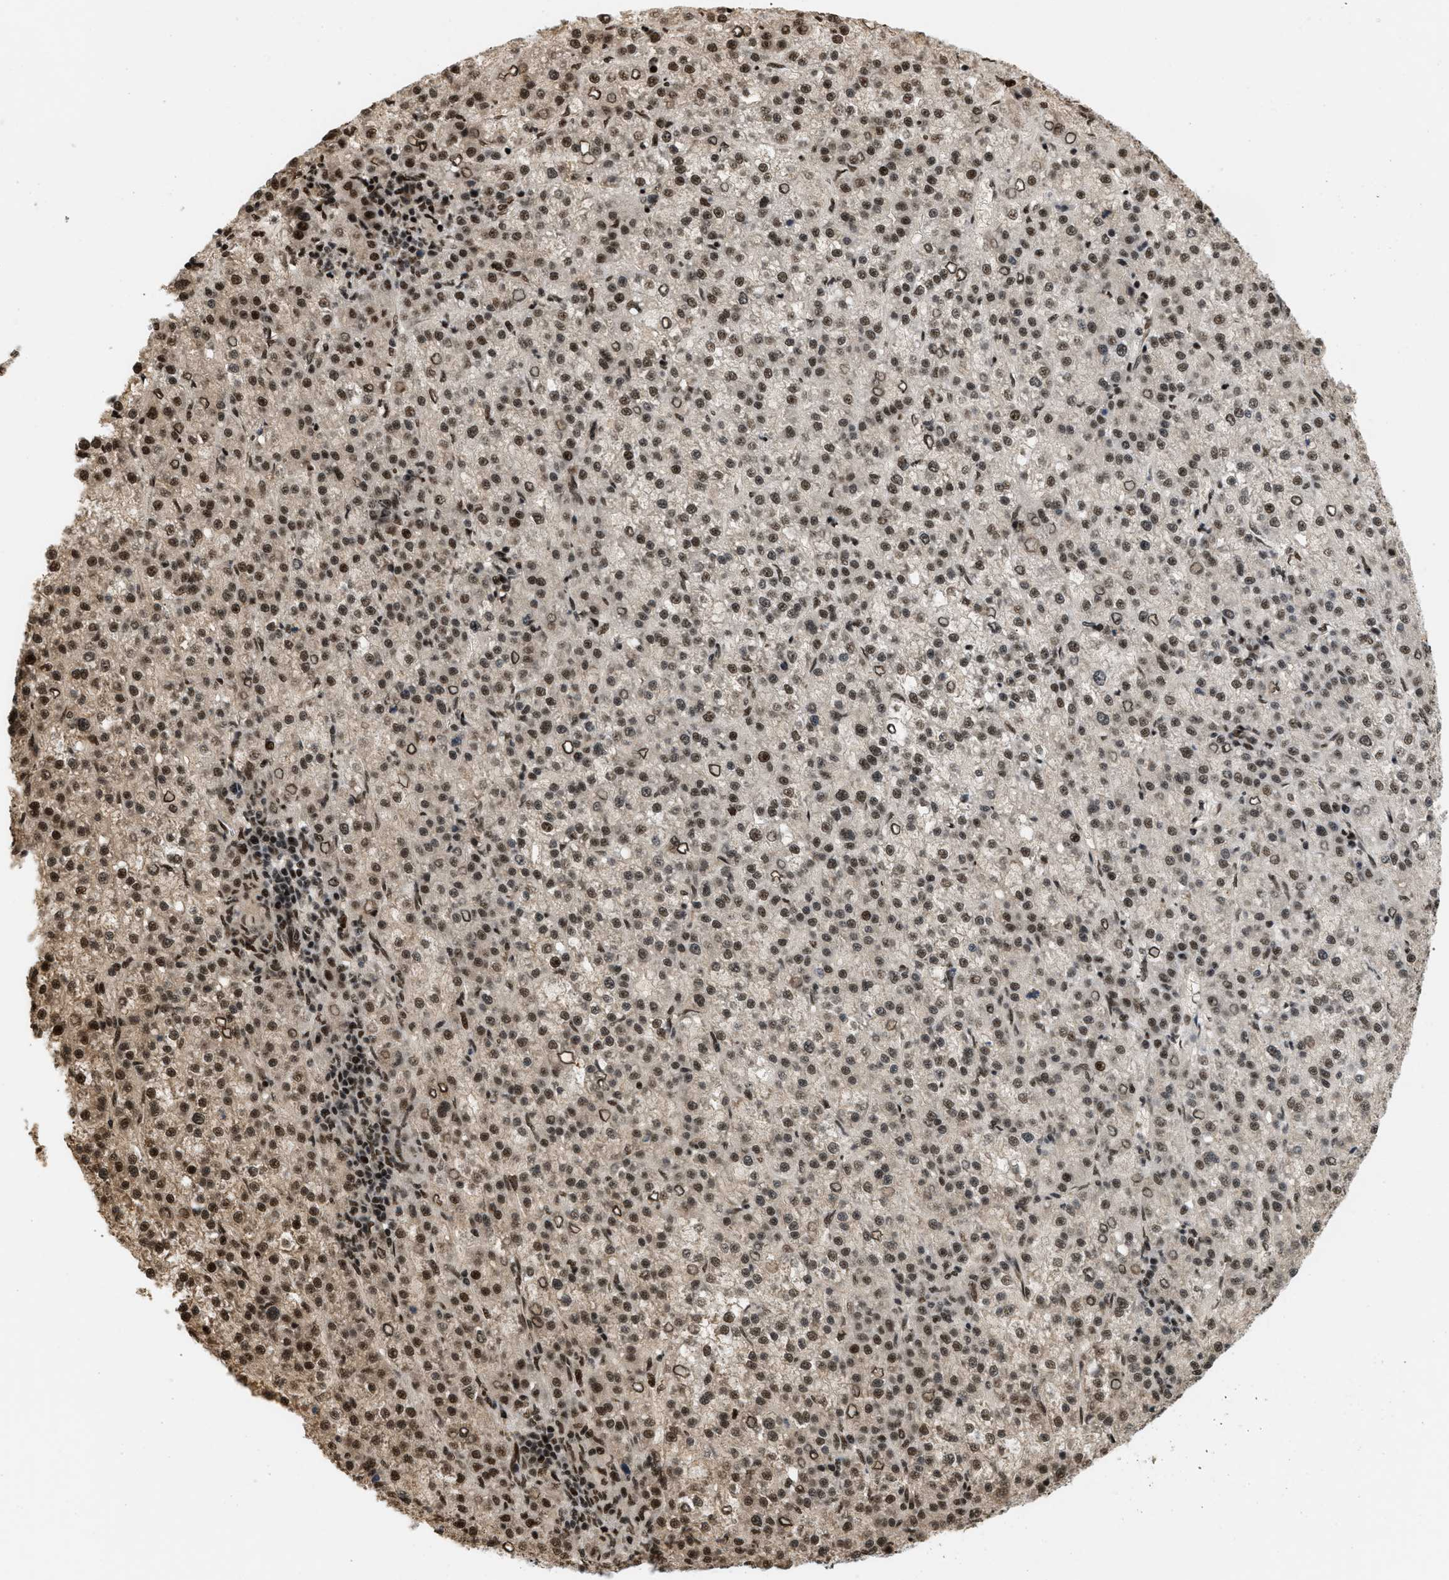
{"staining": {"intensity": "moderate", "quantity": ">75%", "location": "nuclear"}, "tissue": "liver cancer", "cell_type": "Tumor cells", "image_type": "cancer", "snomed": [{"axis": "morphology", "description": "Carcinoma, Hepatocellular, NOS"}, {"axis": "topography", "description": "Liver"}], "caption": "Moderate nuclear protein positivity is appreciated in about >75% of tumor cells in liver hepatocellular carcinoma.", "gene": "RBM5", "patient": {"sex": "female", "age": 58}}